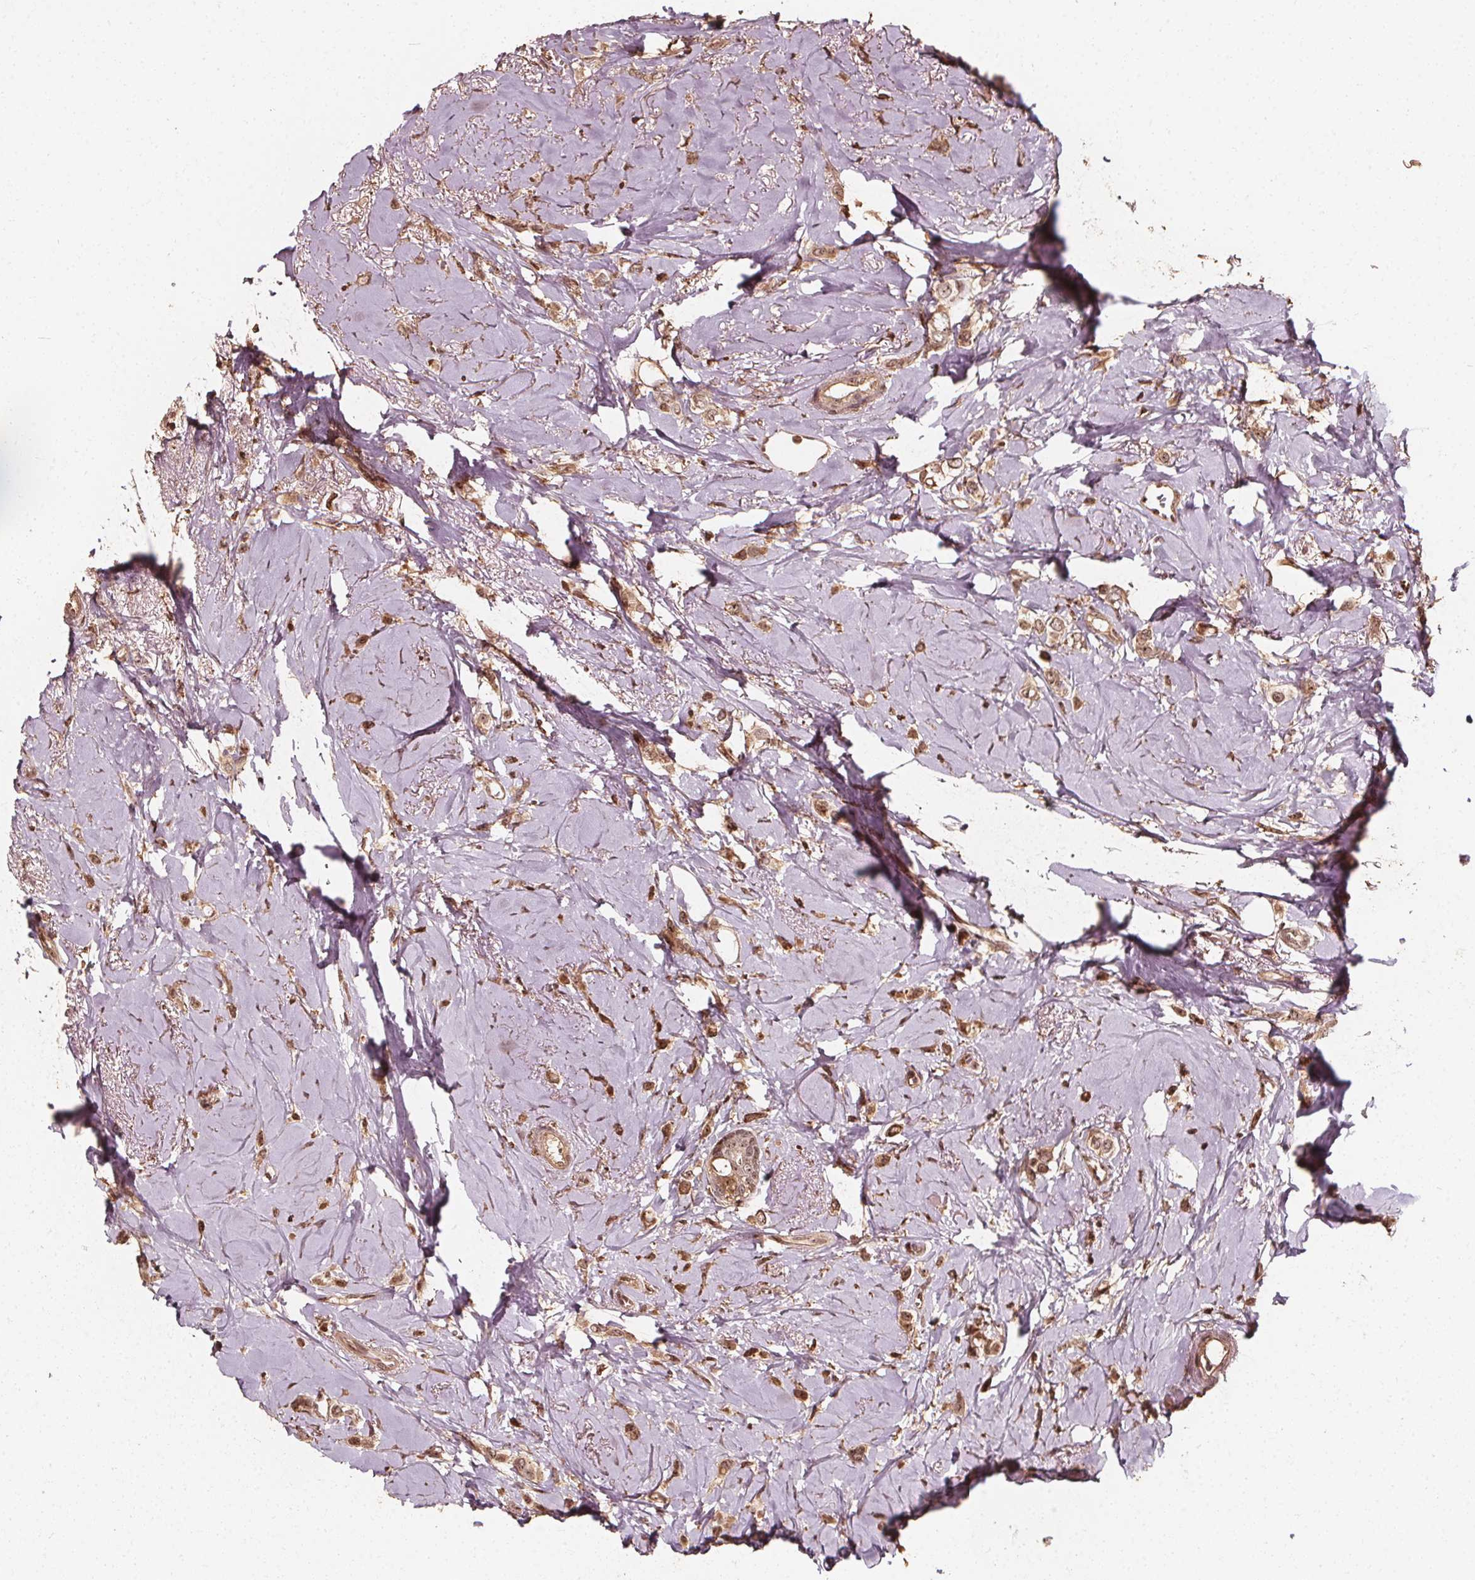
{"staining": {"intensity": "moderate", "quantity": ">75%", "location": "nuclear"}, "tissue": "breast cancer", "cell_type": "Tumor cells", "image_type": "cancer", "snomed": [{"axis": "morphology", "description": "Lobular carcinoma"}, {"axis": "topography", "description": "Breast"}], "caption": "Protein analysis of breast lobular carcinoma tissue displays moderate nuclear staining in about >75% of tumor cells. (Stains: DAB in brown, nuclei in blue, Microscopy: brightfield microscopy at high magnification).", "gene": "EXOSC9", "patient": {"sex": "female", "age": 66}}